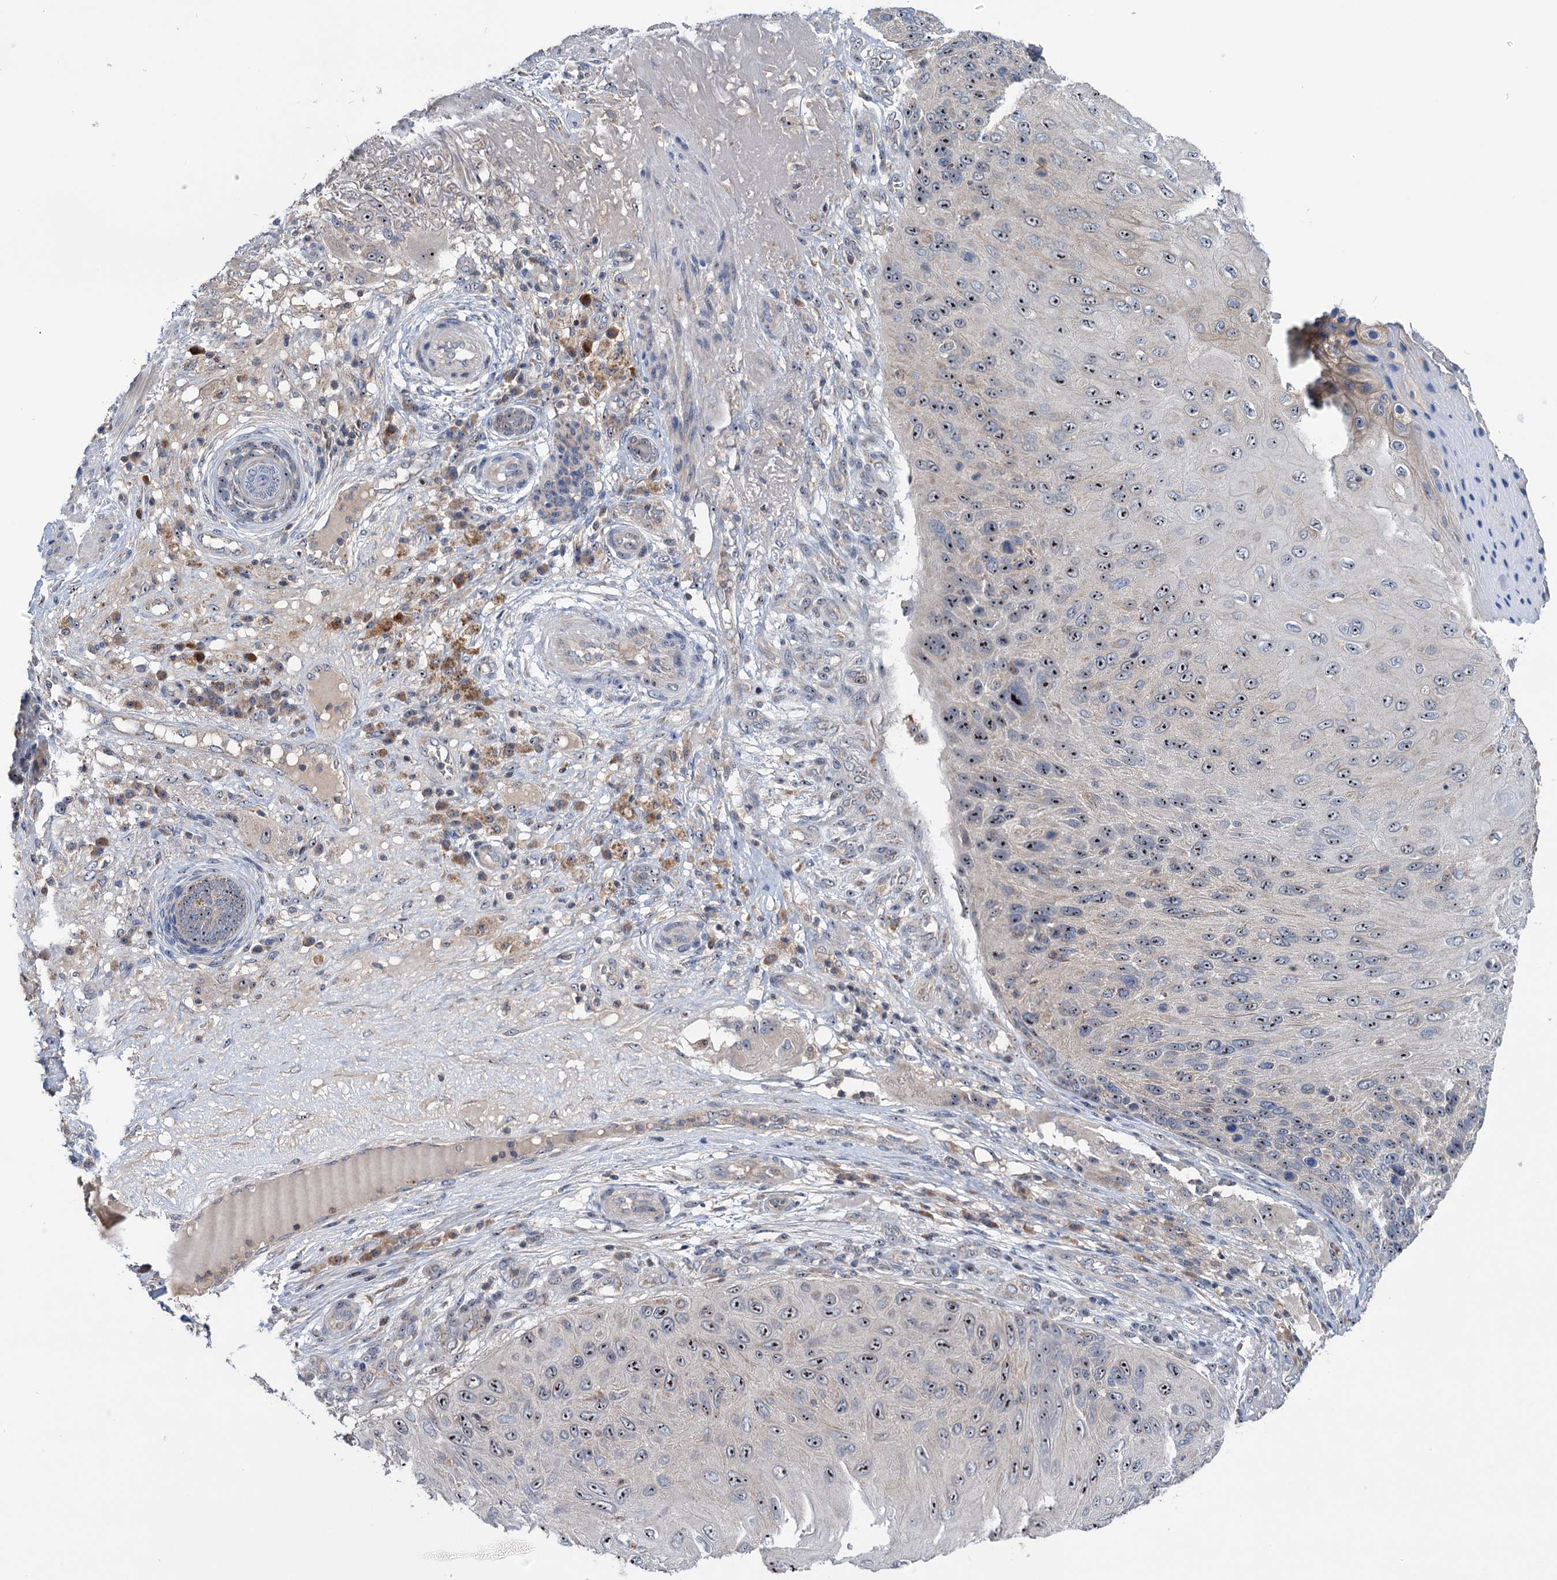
{"staining": {"intensity": "moderate", "quantity": ">75%", "location": "nuclear"}, "tissue": "skin cancer", "cell_type": "Tumor cells", "image_type": "cancer", "snomed": [{"axis": "morphology", "description": "Squamous cell carcinoma, NOS"}, {"axis": "topography", "description": "Skin"}], "caption": "Immunohistochemical staining of skin squamous cell carcinoma exhibits medium levels of moderate nuclear expression in about >75% of tumor cells. Immunohistochemistry (ihc) stains the protein of interest in brown and the nuclei are stained blue.", "gene": "HTR3B", "patient": {"sex": "female", "age": 88}}